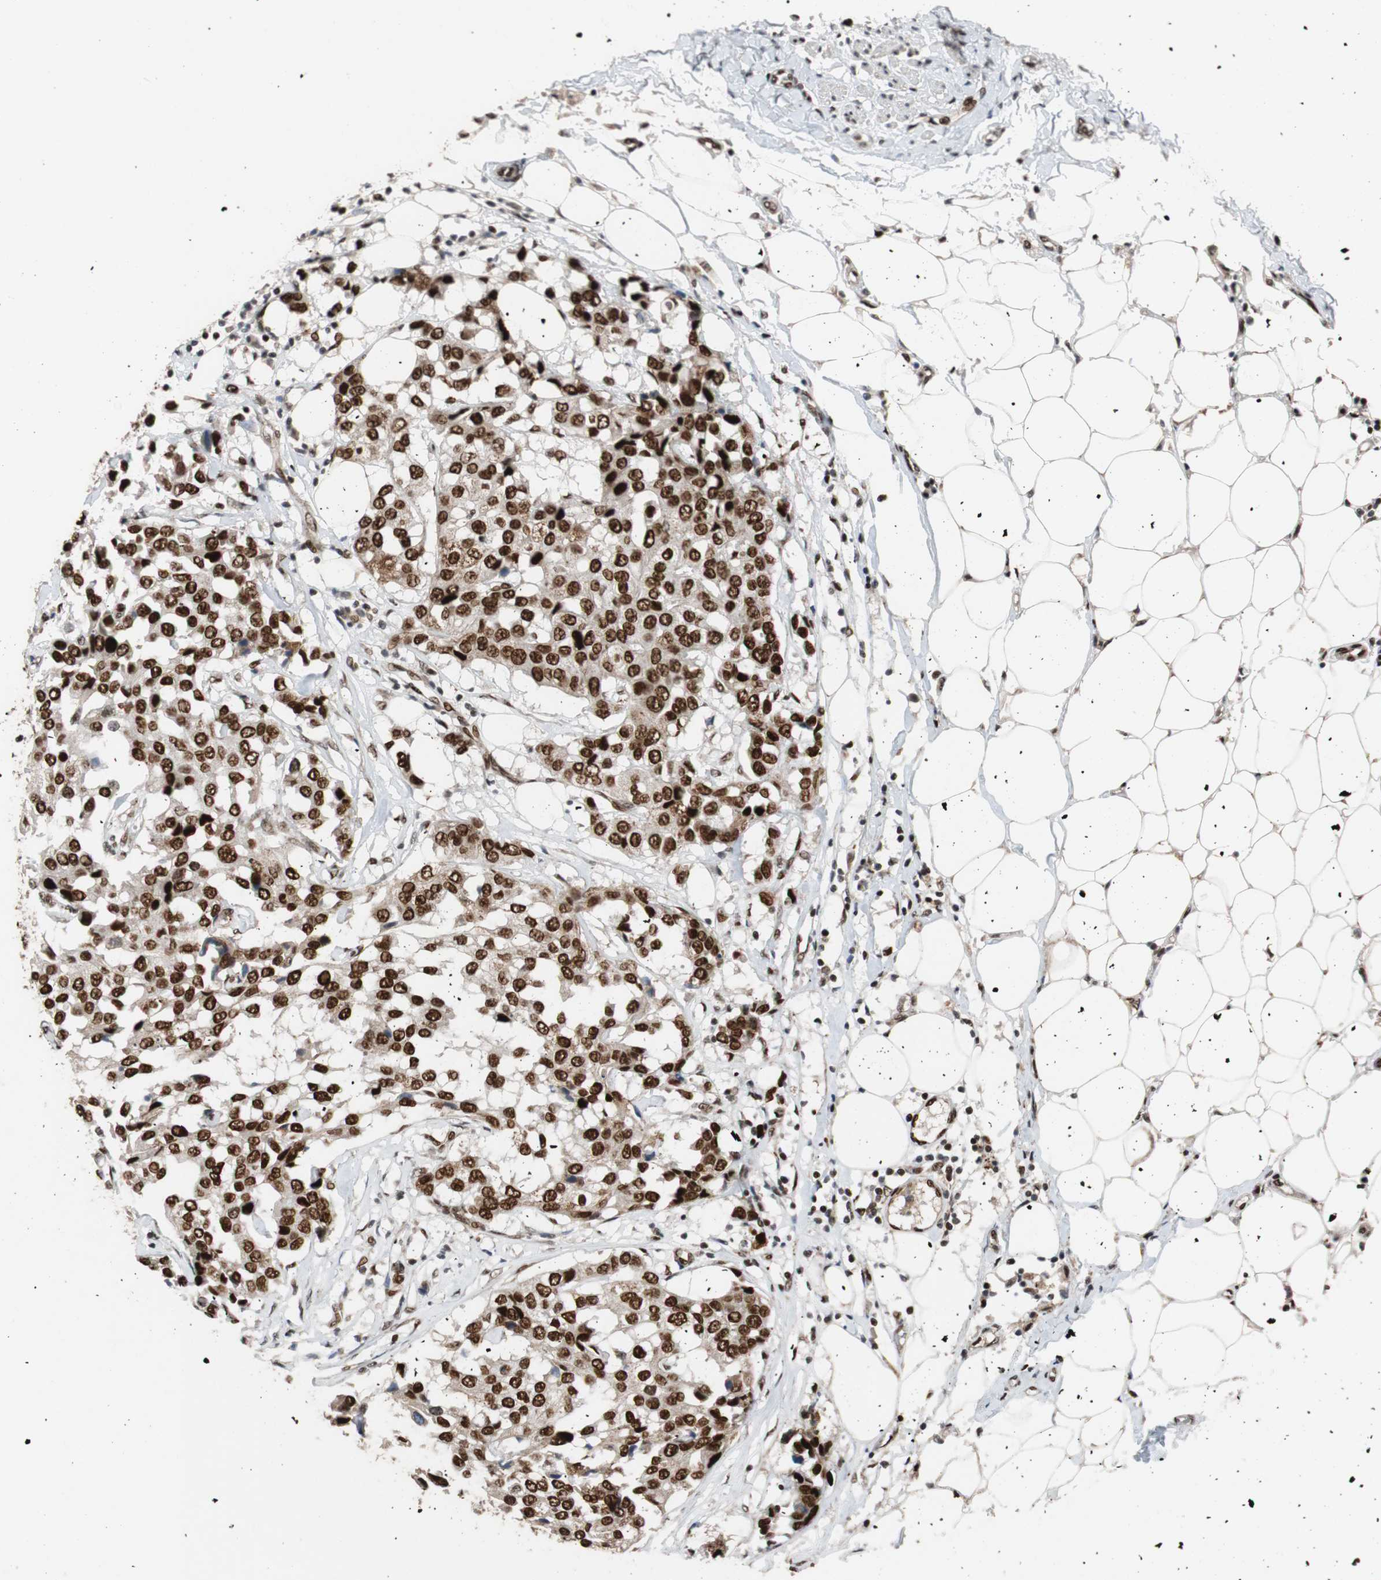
{"staining": {"intensity": "strong", "quantity": ">75%", "location": "nuclear"}, "tissue": "breast cancer", "cell_type": "Tumor cells", "image_type": "cancer", "snomed": [{"axis": "morphology", "description": "Duct carcinoma"}, {"axis": "topography", "description": "Breast"}], "caption": "Protein staining reveals strong nuclear positivity in about >75% of tumor cells in breast invasive ductal carcinoma. The staining is performed using DAB (3,3'-diaminobenzidine) brown chromogen to label protein expression. The nuclei are counter-stained blue using hematoxylin.", "gene": "NBL1", "patient": {"sex": "female", "age": 80}}